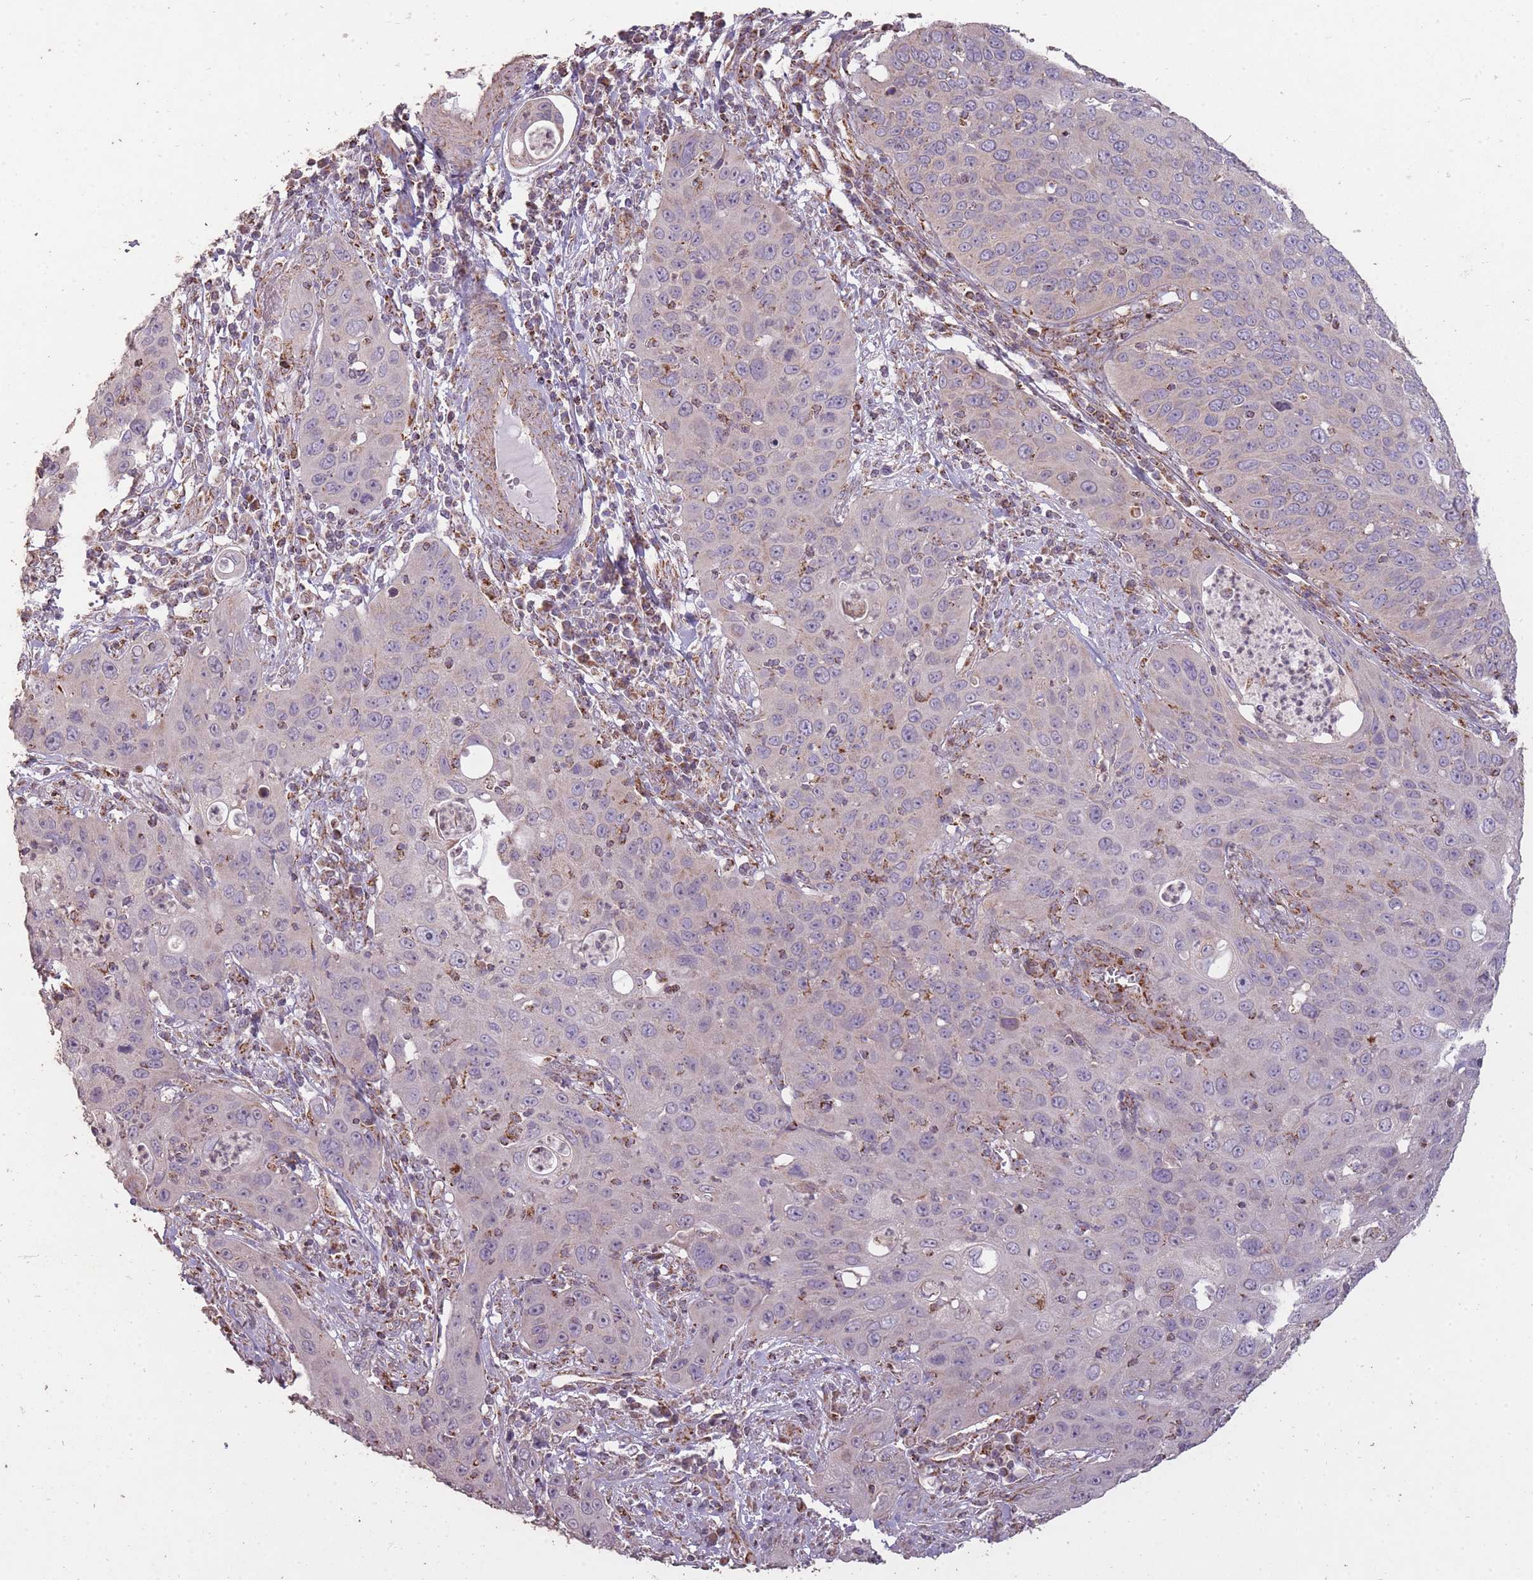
{"staining": {"intensity": "negative", "quantity": "none", "location": "none"}, "tissue": "cervical cancer", "cell_type": "Tumor cells", "image_type": "cancer", "snomed": [{"axis": "morphology", "description": "Squamous cell carcinoma, NOS"}, {"axis": "topography", "description": "Cervix"}], "caption": "Immunohistochemical staining of human cervical cancer (squamous cell carcinoma) reveals no significant expression in tumor cells. (Immunohistochemistry (ihc), brightfield microscopy, high magnification).", "gene": "CNOT8", "patient": {"sex": "female", "age": 36}}